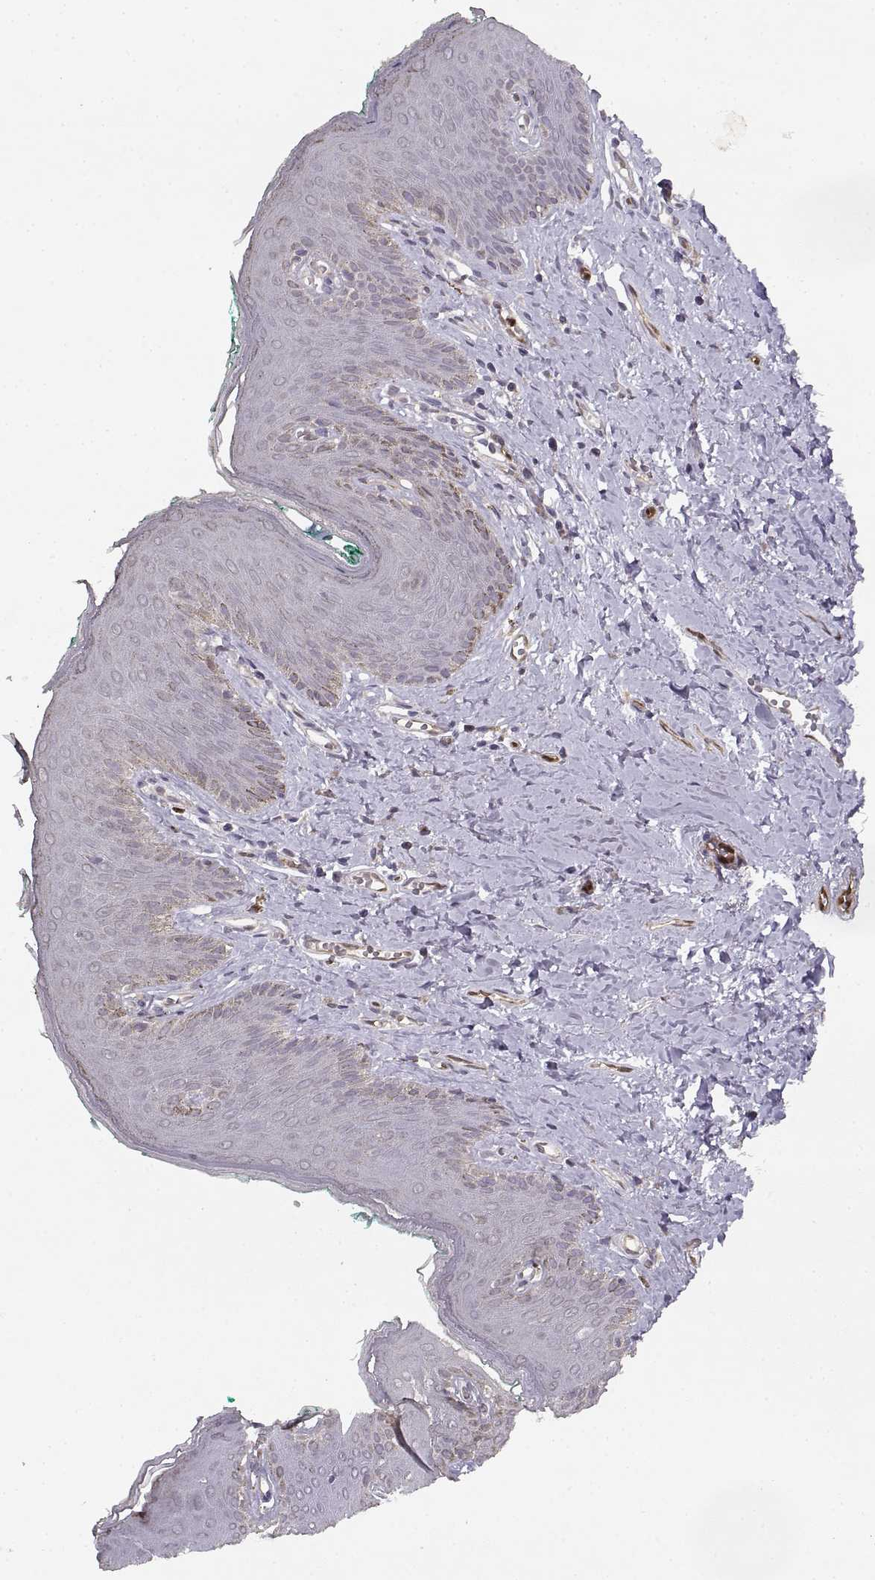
{"staining": {"intensity": "negative", "quantity": "none", "location": "none"}, "tissue": "skin", "cell_type": "Epidermal cells", "image_type": "normal", "snomed": [{"axis": "morphology", "description": "Normal tissue, NOS"}, {"axis": "topography", "description": "Vulva"}], "caption": "Immunohistochemistry image of benign skin: human skin stained with DAB (3,3'-diaminobenzidine) shows no significant protein positivity in epidermal cells.", "gene": "BMX", "patient": {"sex": "female", "age": 66}}